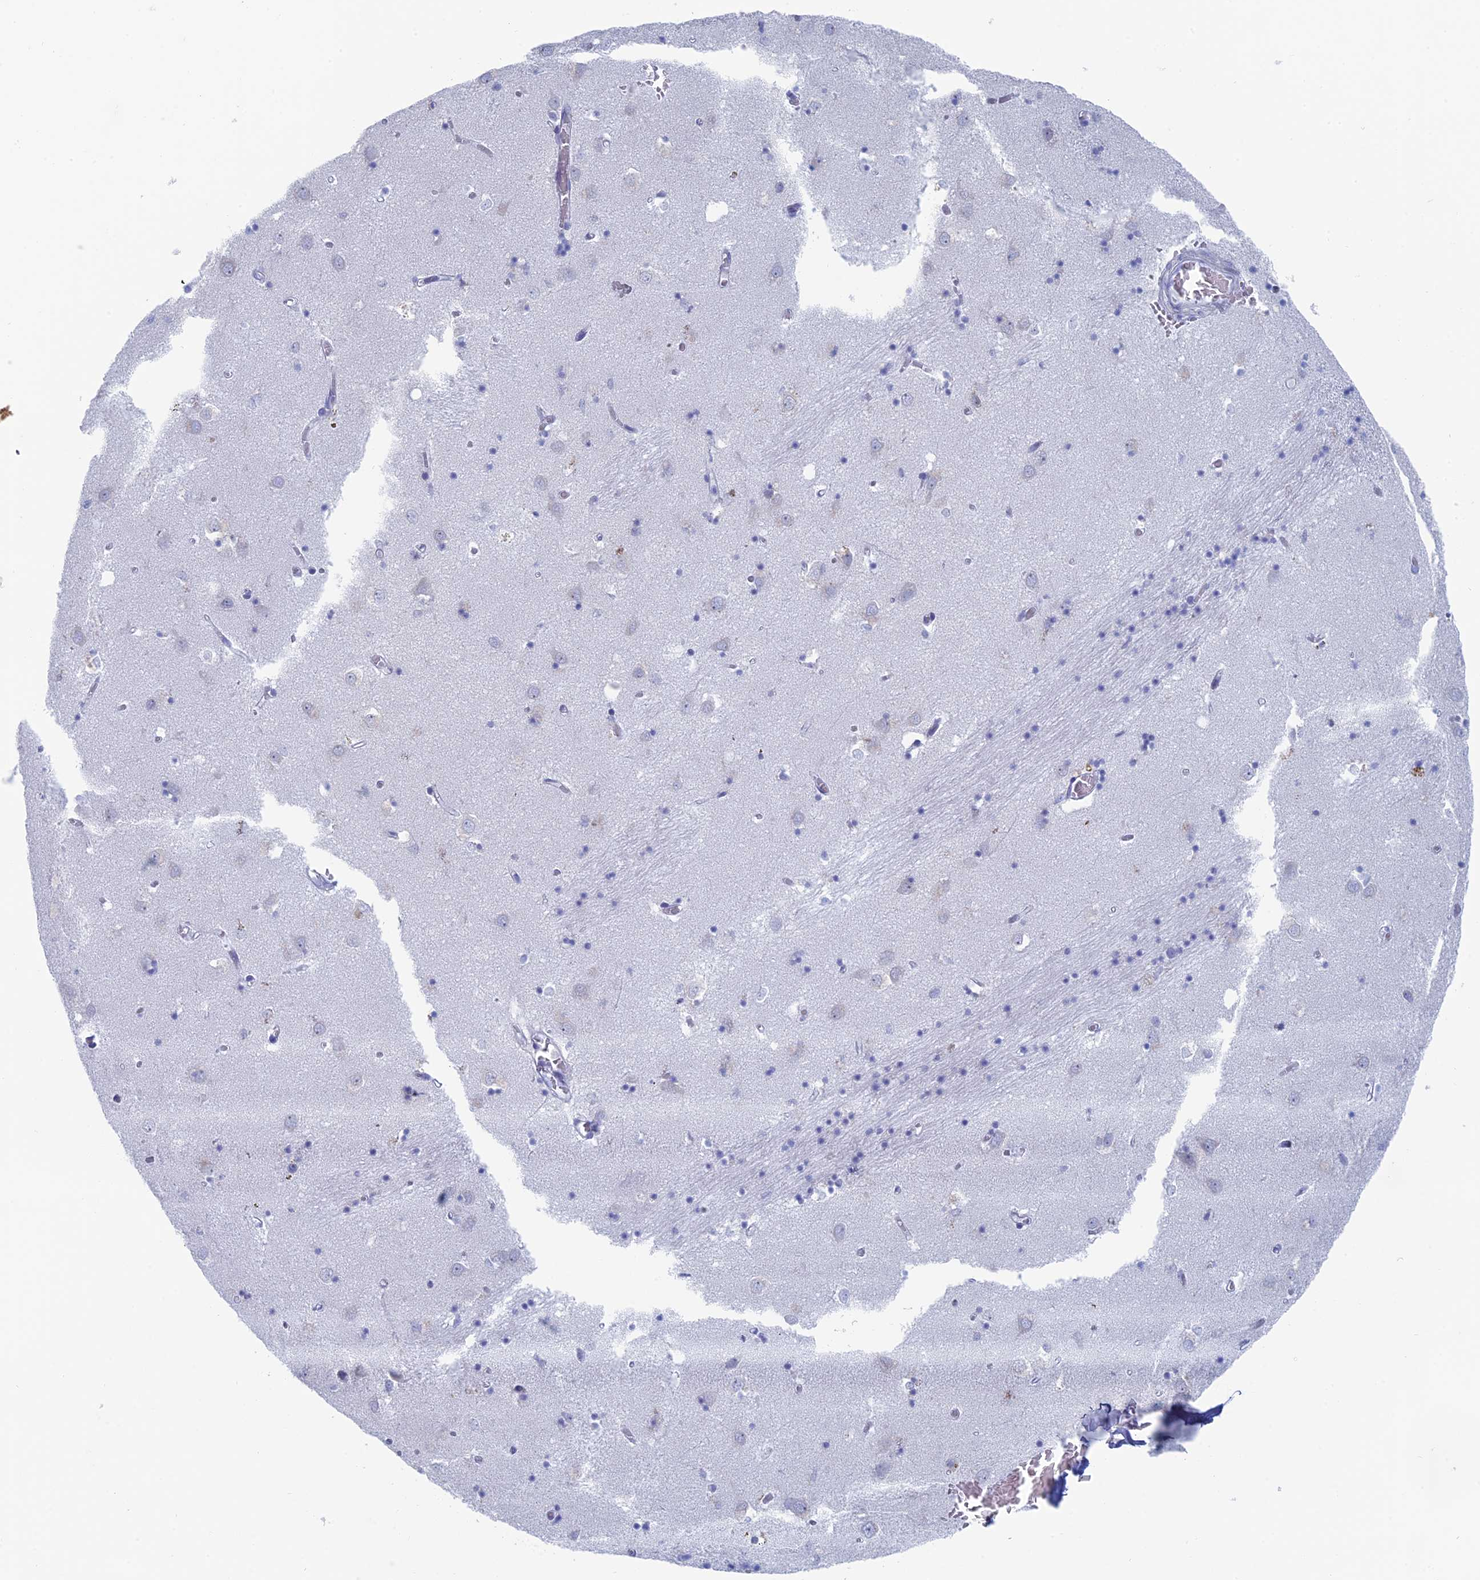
{"staining": {"intensity": "negative", "quantity": "none", "location": "none"}, "tissue": "caudate", "cell_type": "Glial cells", "image_type": "normal", "snomed": [{"axis": "morphology", "description": "Normal tissue, NOS"}, {"axis": "topography", "description": "Lateral ventricle wall"}], "caption": "Caudate stained for a protein using IHC exhibits no positivity glial cells.", "gene": "ALMS1", "patient": {"sex": "male", "age": 70}}